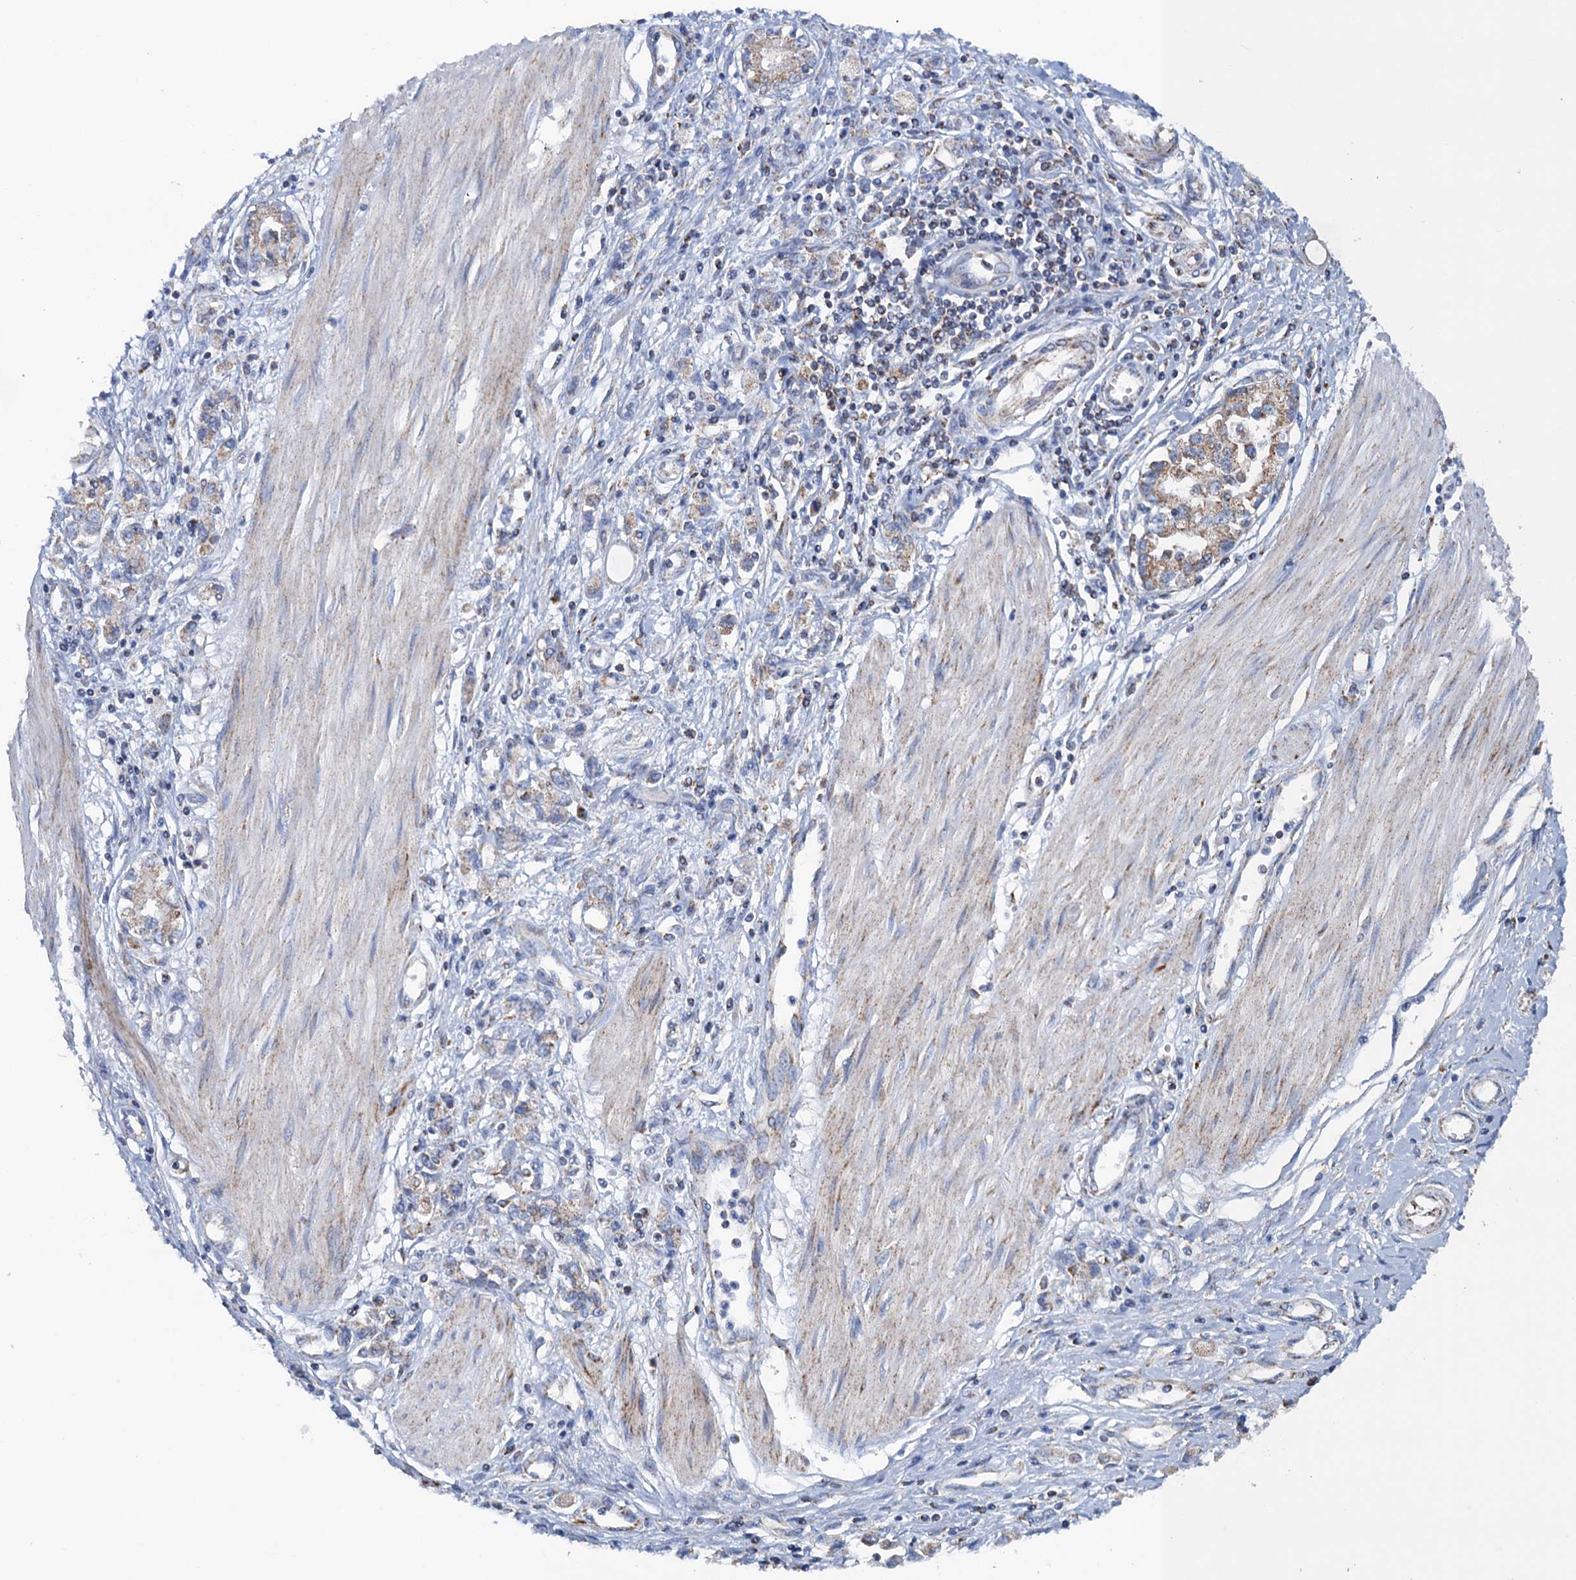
{"staining": {"intensity": "moderate", "quantity": "<25%", "location": "cytoplasmic/membranous"}, "tissue": "stomach cancer", "cell_type": "Tumor cells", "image_type": "cancer", "snomed": [{"axis": "morphology", "description": "Adenocarcinoma, NOS"}, {"axis": "topography", "description": "Stomach"}], "caption": "Human stomach adenocarcinoma stained with a protein marker shows moderate staining in tumor cells.", "gene": "GTPBP3", "patient": {"sex": "female", "age": 76}}